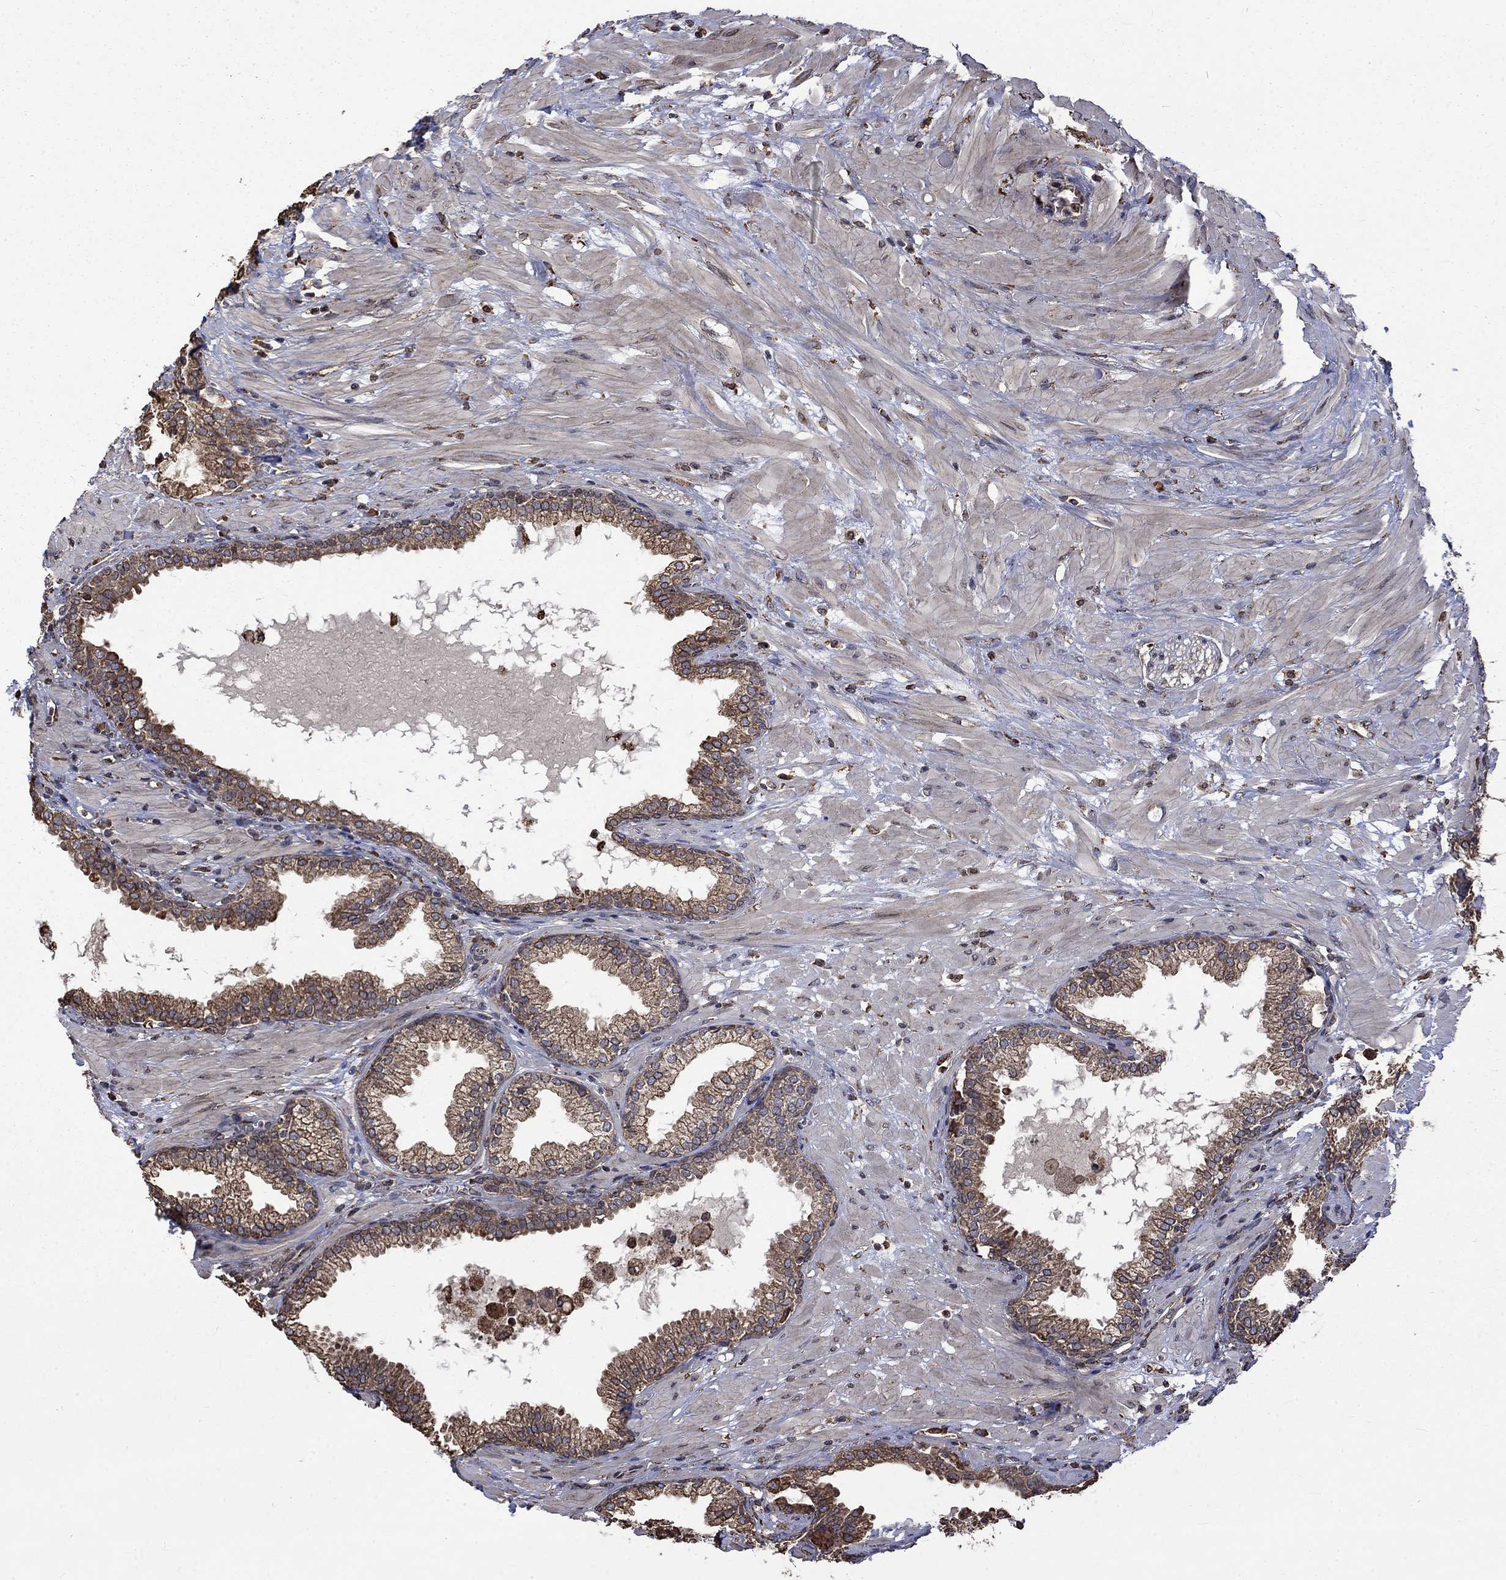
{"staining": {"intensity": "moderate", "quantity": "25%-75%", "location": "cytoplasmic/membranous"}, "tissue": "prostate", "cell_type": "Glandular cells", "image_type": "normal", "snomed": [{"axis": "morphology", "description": "Normal tissue, NOS"}, {"axis": "topography", "description": "Prostate"}], "caption": "A high-resolution image shows immunohistochemistry staining of normal prostate, which displays moderate cytoplasmic/membranous expression in about 25%-75% of glandular cells.", "gene": "ESRRA", "patient": {"sex": "male", "age": 64}}